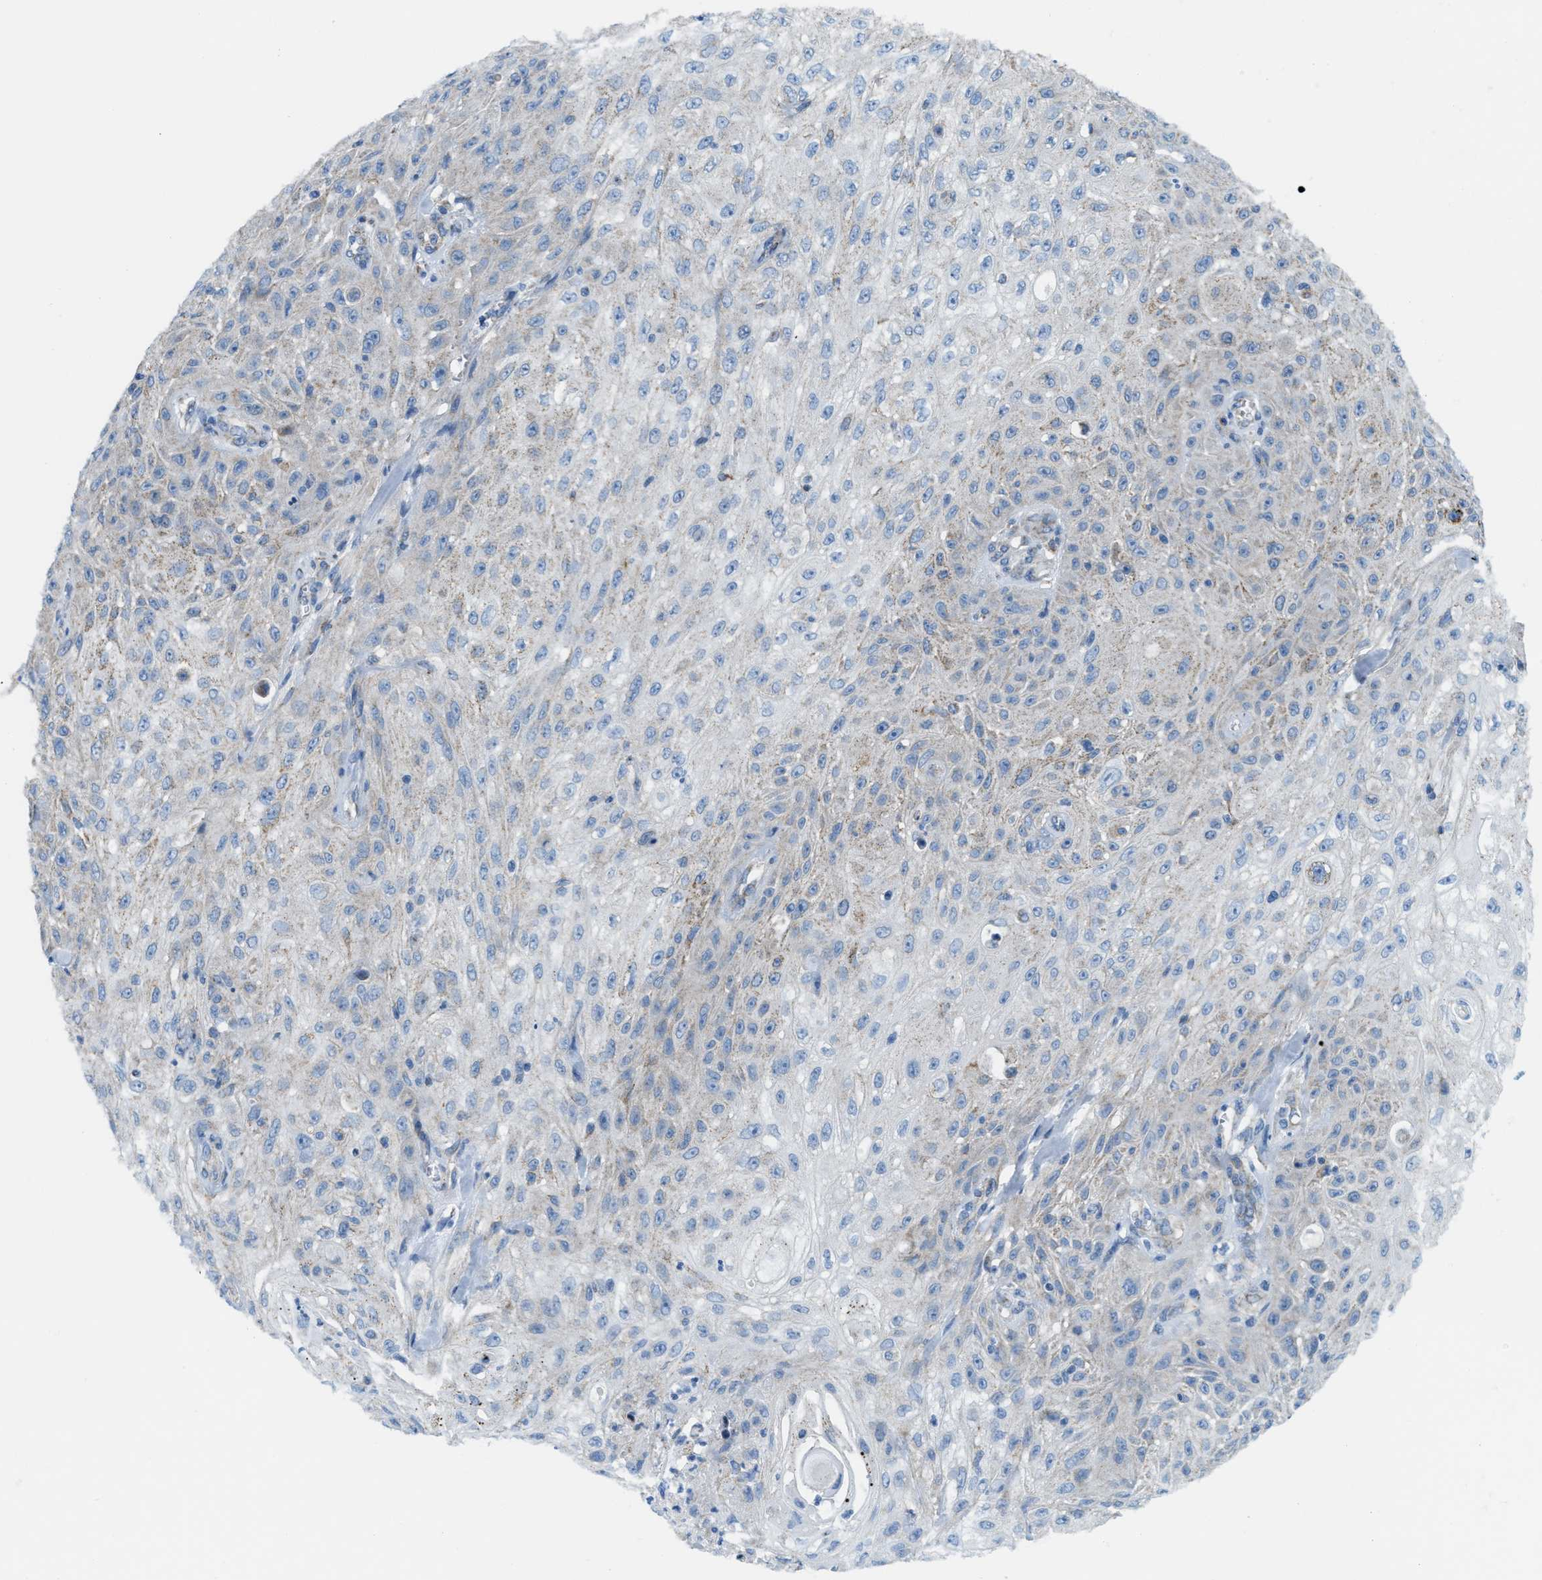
{"staining": {"intensity": "negative", "quantity": "none", "location": "none"}, "tissue": "skin cancer", "cell_type": "Tumor cells", "image_type": "cancer", "snomed": [{"axis": "morphology", "description": "Squamous cell carcinoma, NOS"}, {"axis": "topography", "description": "Skin"}], "caption": "This photomicrograph is of skin squamous cell carcinoma stained with IHC to label a protein in brown with the nuclei are counter-stained blue. There is no expression in tumor cells.", "gene": "JADE1", "patient": {"sex": "male", "age": 75}}